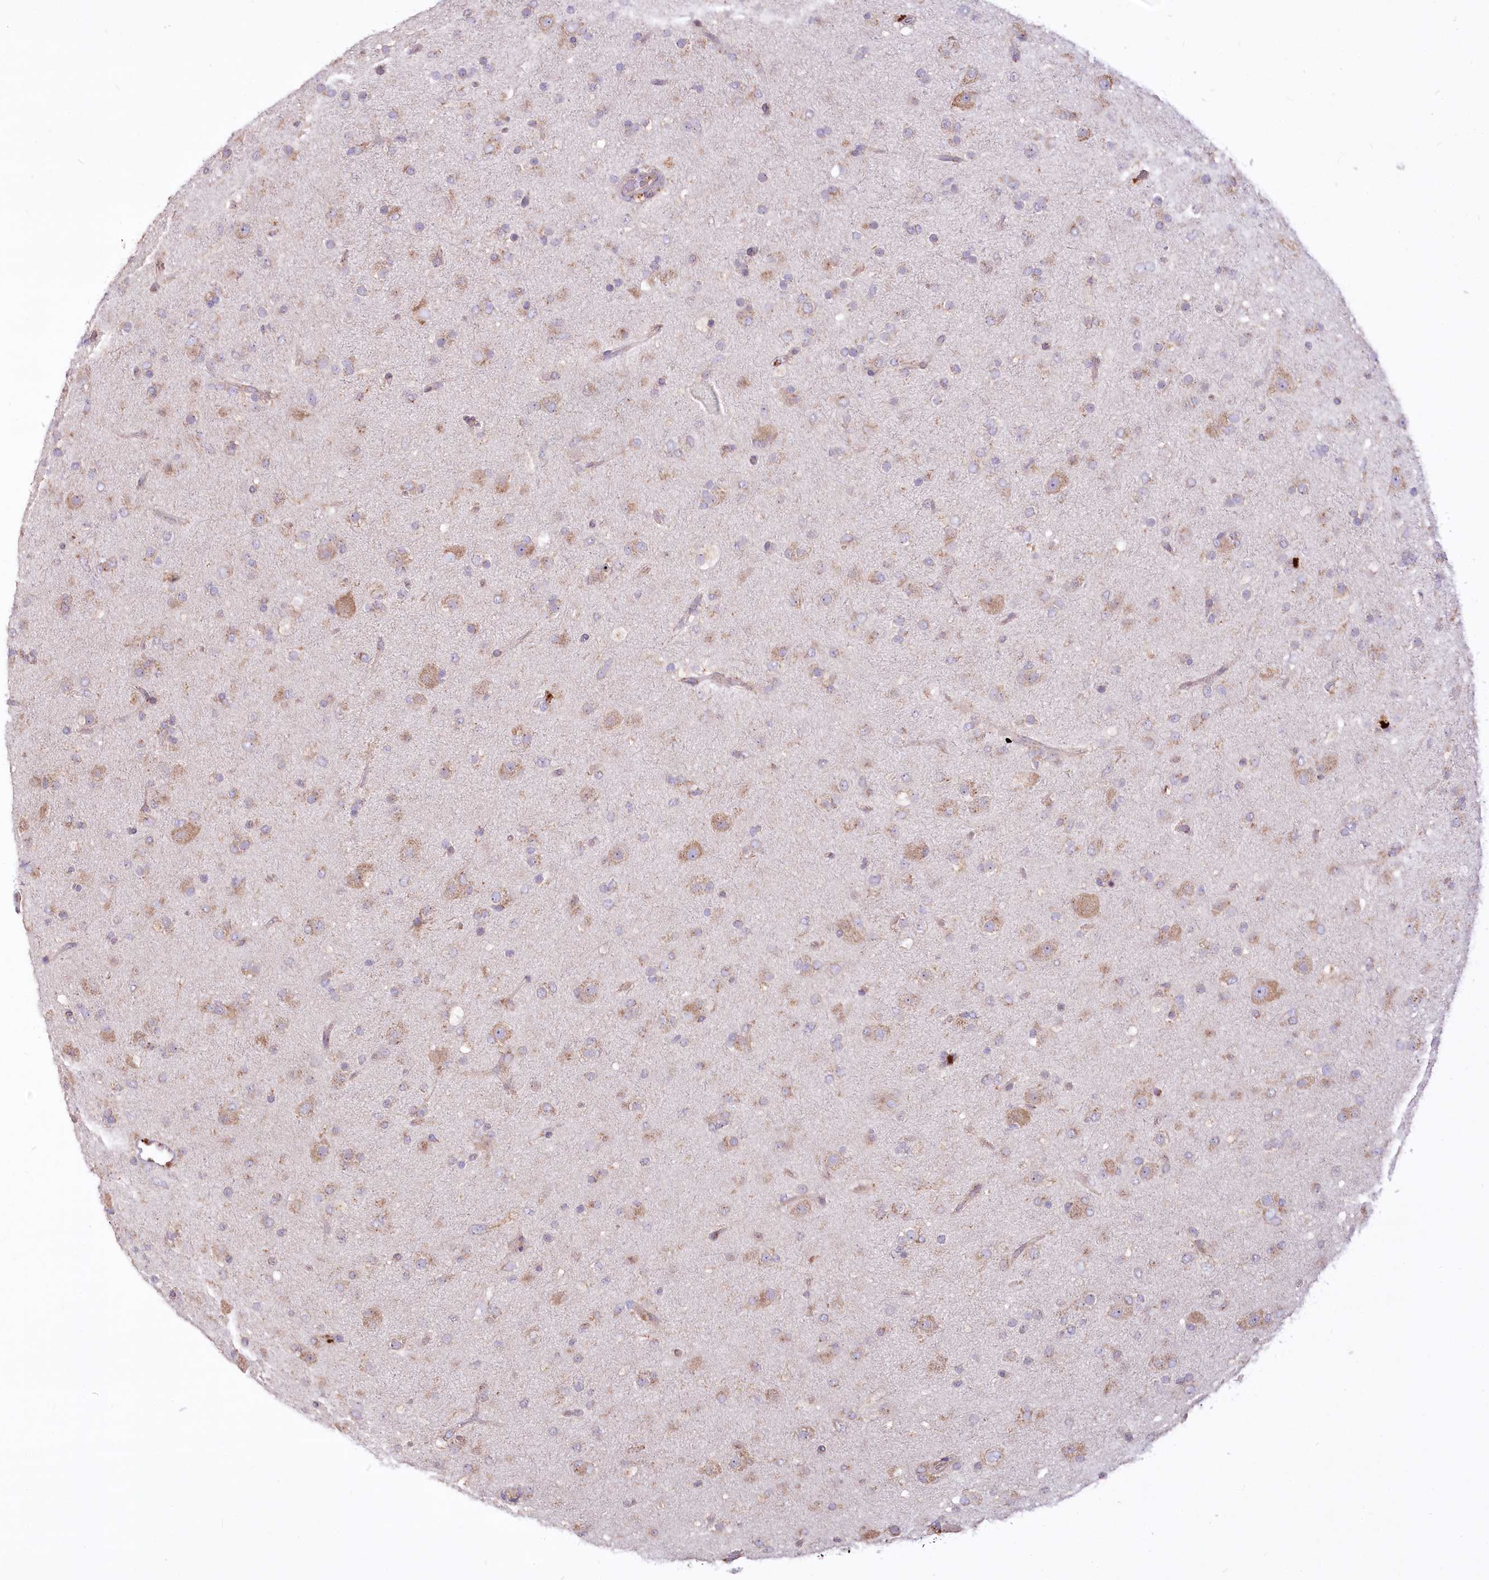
{"staining": {"intensity": "weak", "quantity": "25%-75%", "location": "cytoplasmic/membranous"}, "tissue": "glioma", "cell_type": "Tumor cells", "image_type": "cancer", "snomed": [{"axis": "morphology", "description": "Glioma, malignant, Low grade"}, {"axis": "topography", "description": "Brain"}], "caption": "Weak cytoplasmic/membranous expression for a protein is seen in approximately 25%-75% of tumor cells of glioma using IHC.", "gene": "STT3B", "patient": {"sex": "male", "age": 65}}